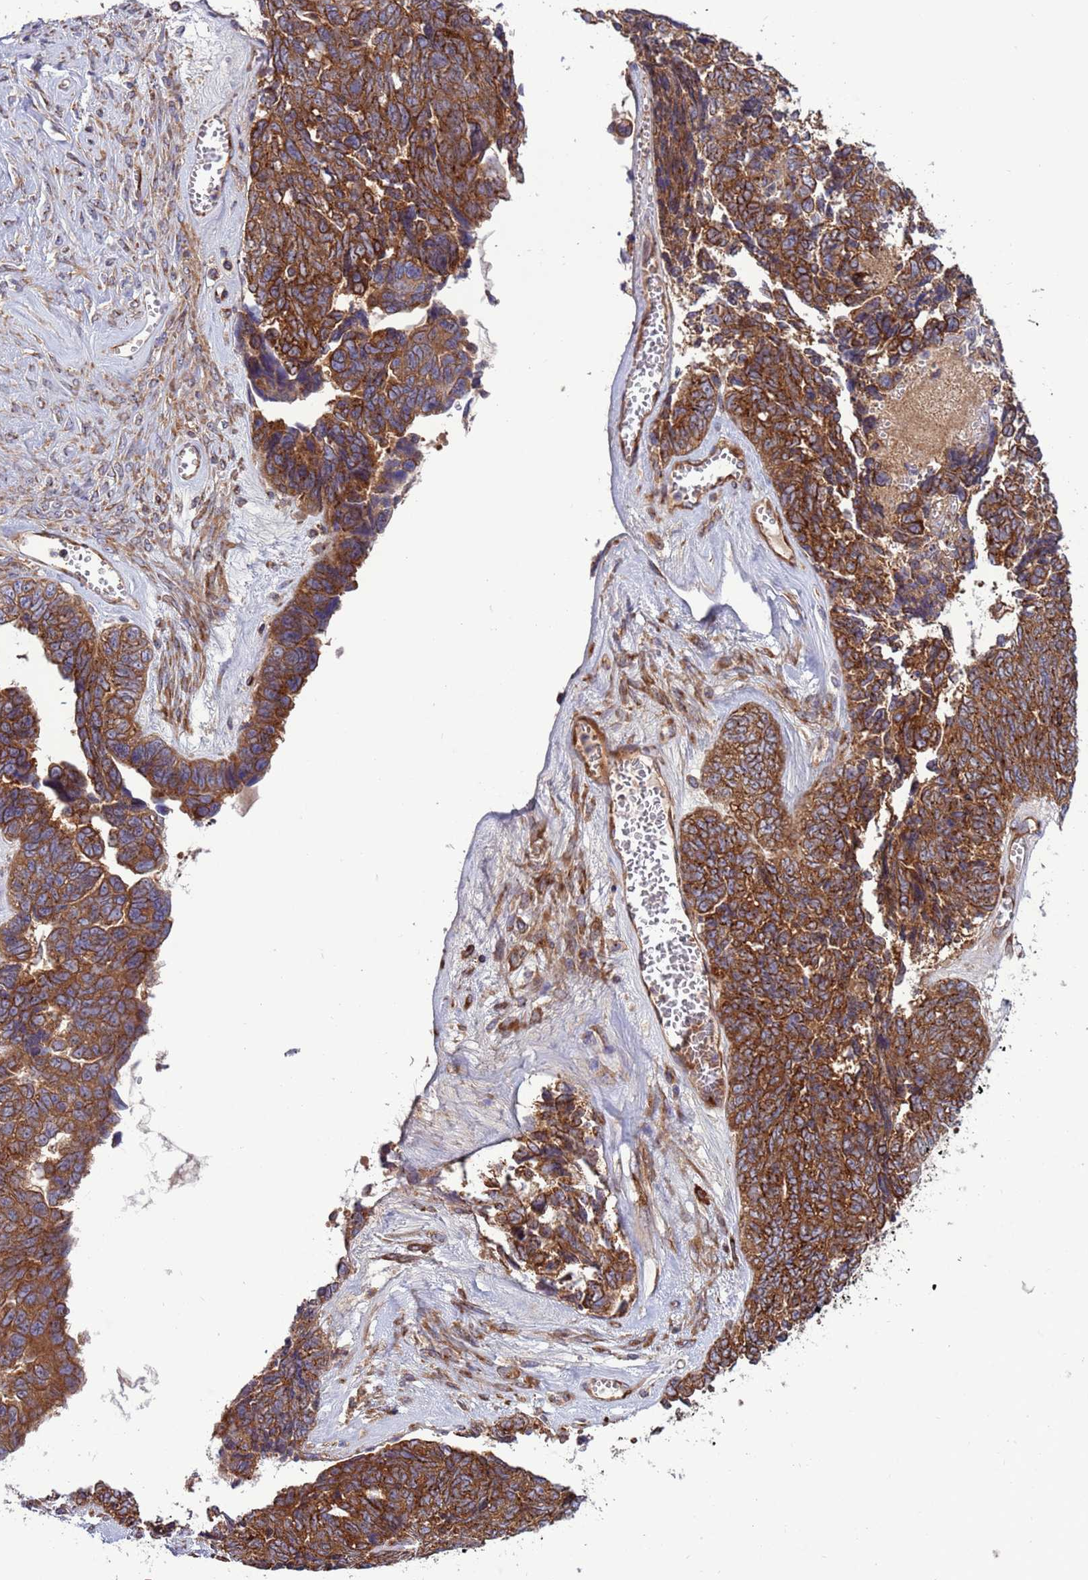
{"staining": {"intensity": "moderate", "quantity": ">75%", "location": "cytoplasmic/membranous"}, "tissue": "ovarian cancer", "cell_type": "Tumor cells", "image_type": "cancer", "snomed": [{"axis": "morphology", "description": "Cystadenocarcinoma, serous, NOS"}, {"axis": "topography", "description": "Ovary"}], "caption": "DAB immunohistochemical staining of ovarian cancer shows moderate cytoplasmic/membranous protein staining in approximately >75% of tumor cells. The protein is shown in brown color, while the nuclei are stained blue.", "gene": "ZC3HAV1", "patient": {"sex": "female", "age": 79}}